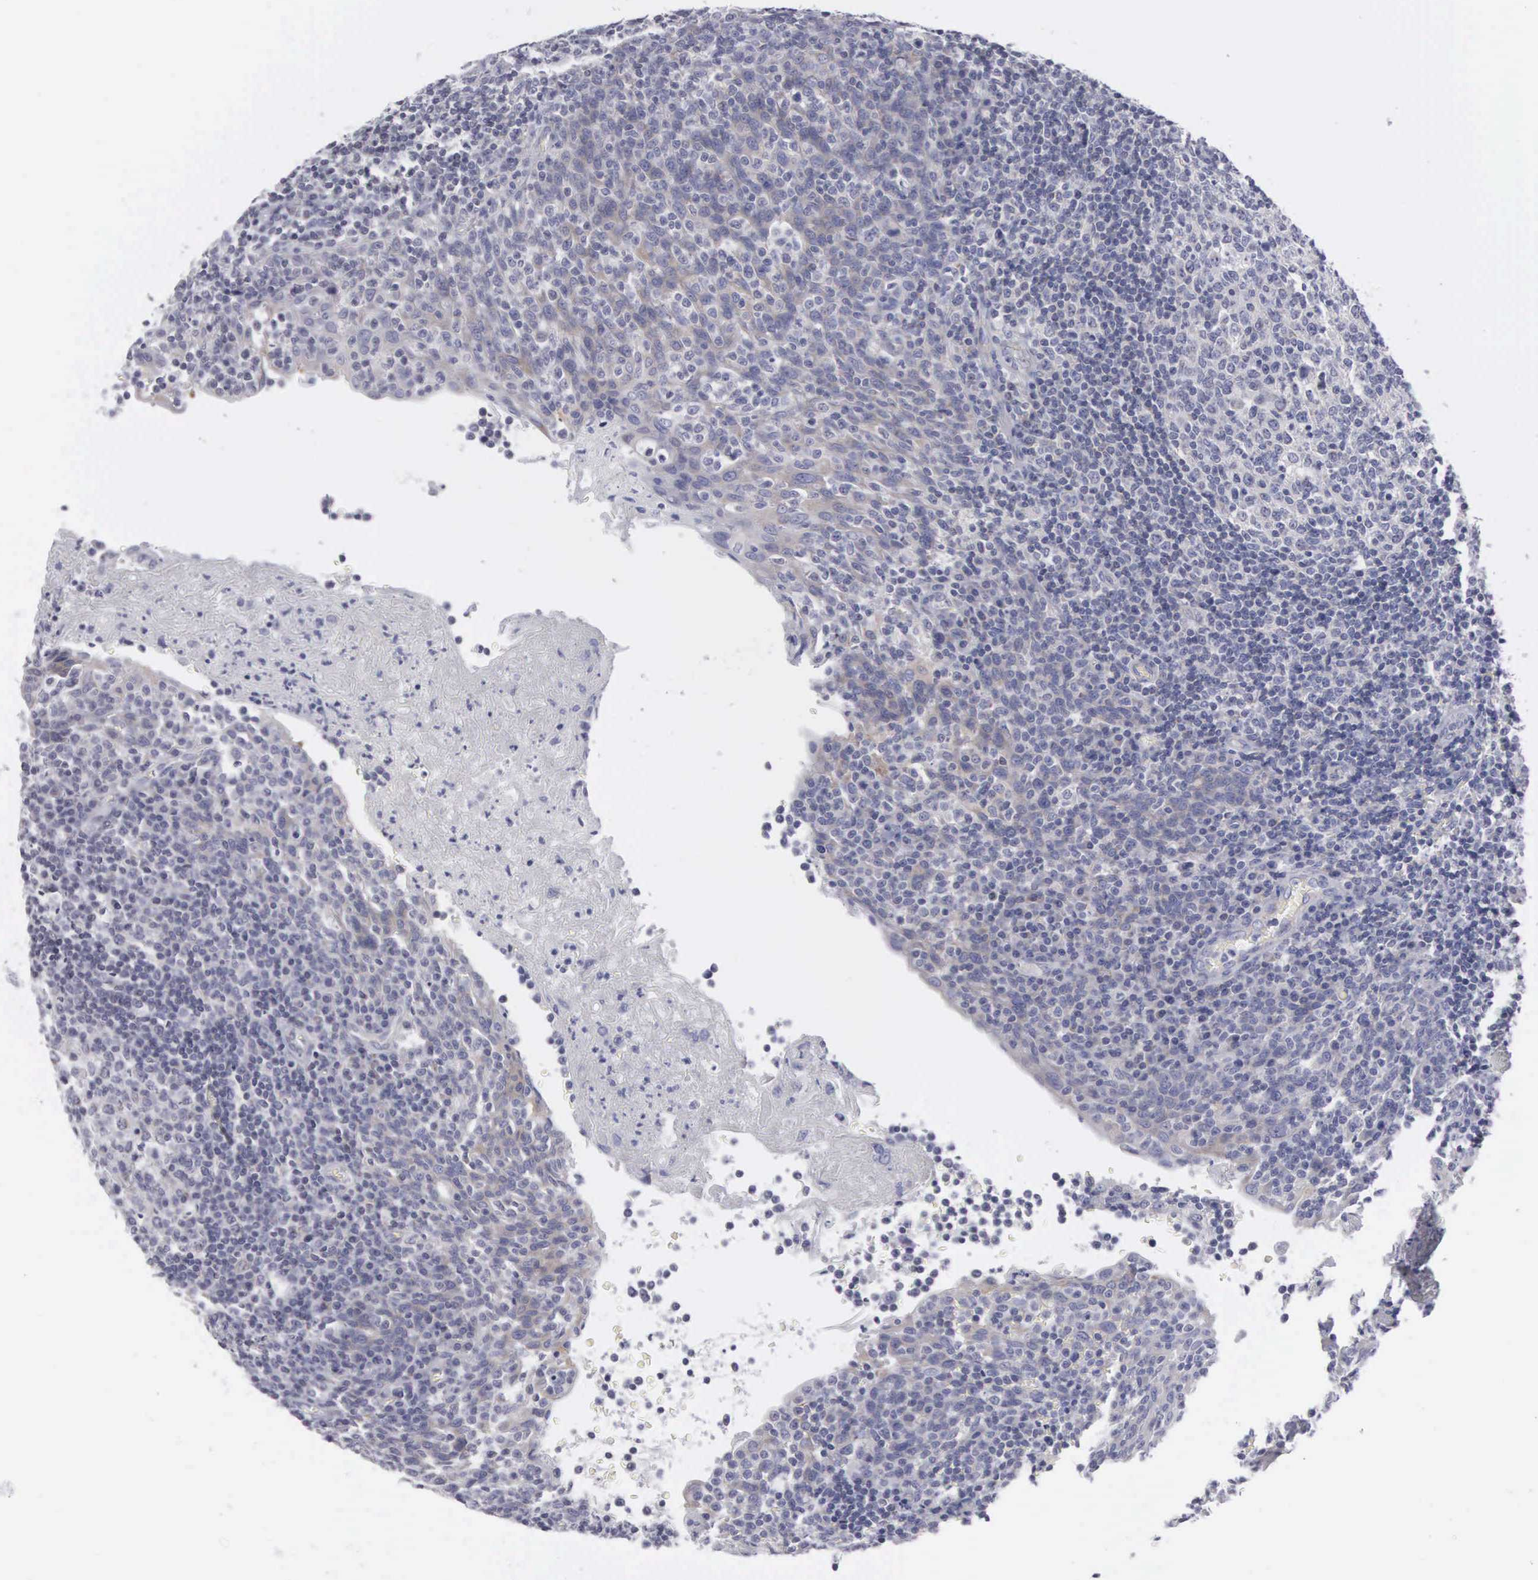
{"staining": {"intensity": "weak", "quantity": "<25%", "location": "cytoplasmic/membranous"}, "tissue": "tonsil", "cell_type": "Germinal center cells", "image_type": "normal", "snomed": [{"axis": "morphology", "description": "Normal tissue, NOS"}, {"axis": "topography", "description": "Tonsil"}], "caption": "Human tonsil stained for a protein using immunohistochemistry demonstrates no expression in germinal center cells.", "gene": "APOOL", "patient": {"sex": "female", "age": 3}}